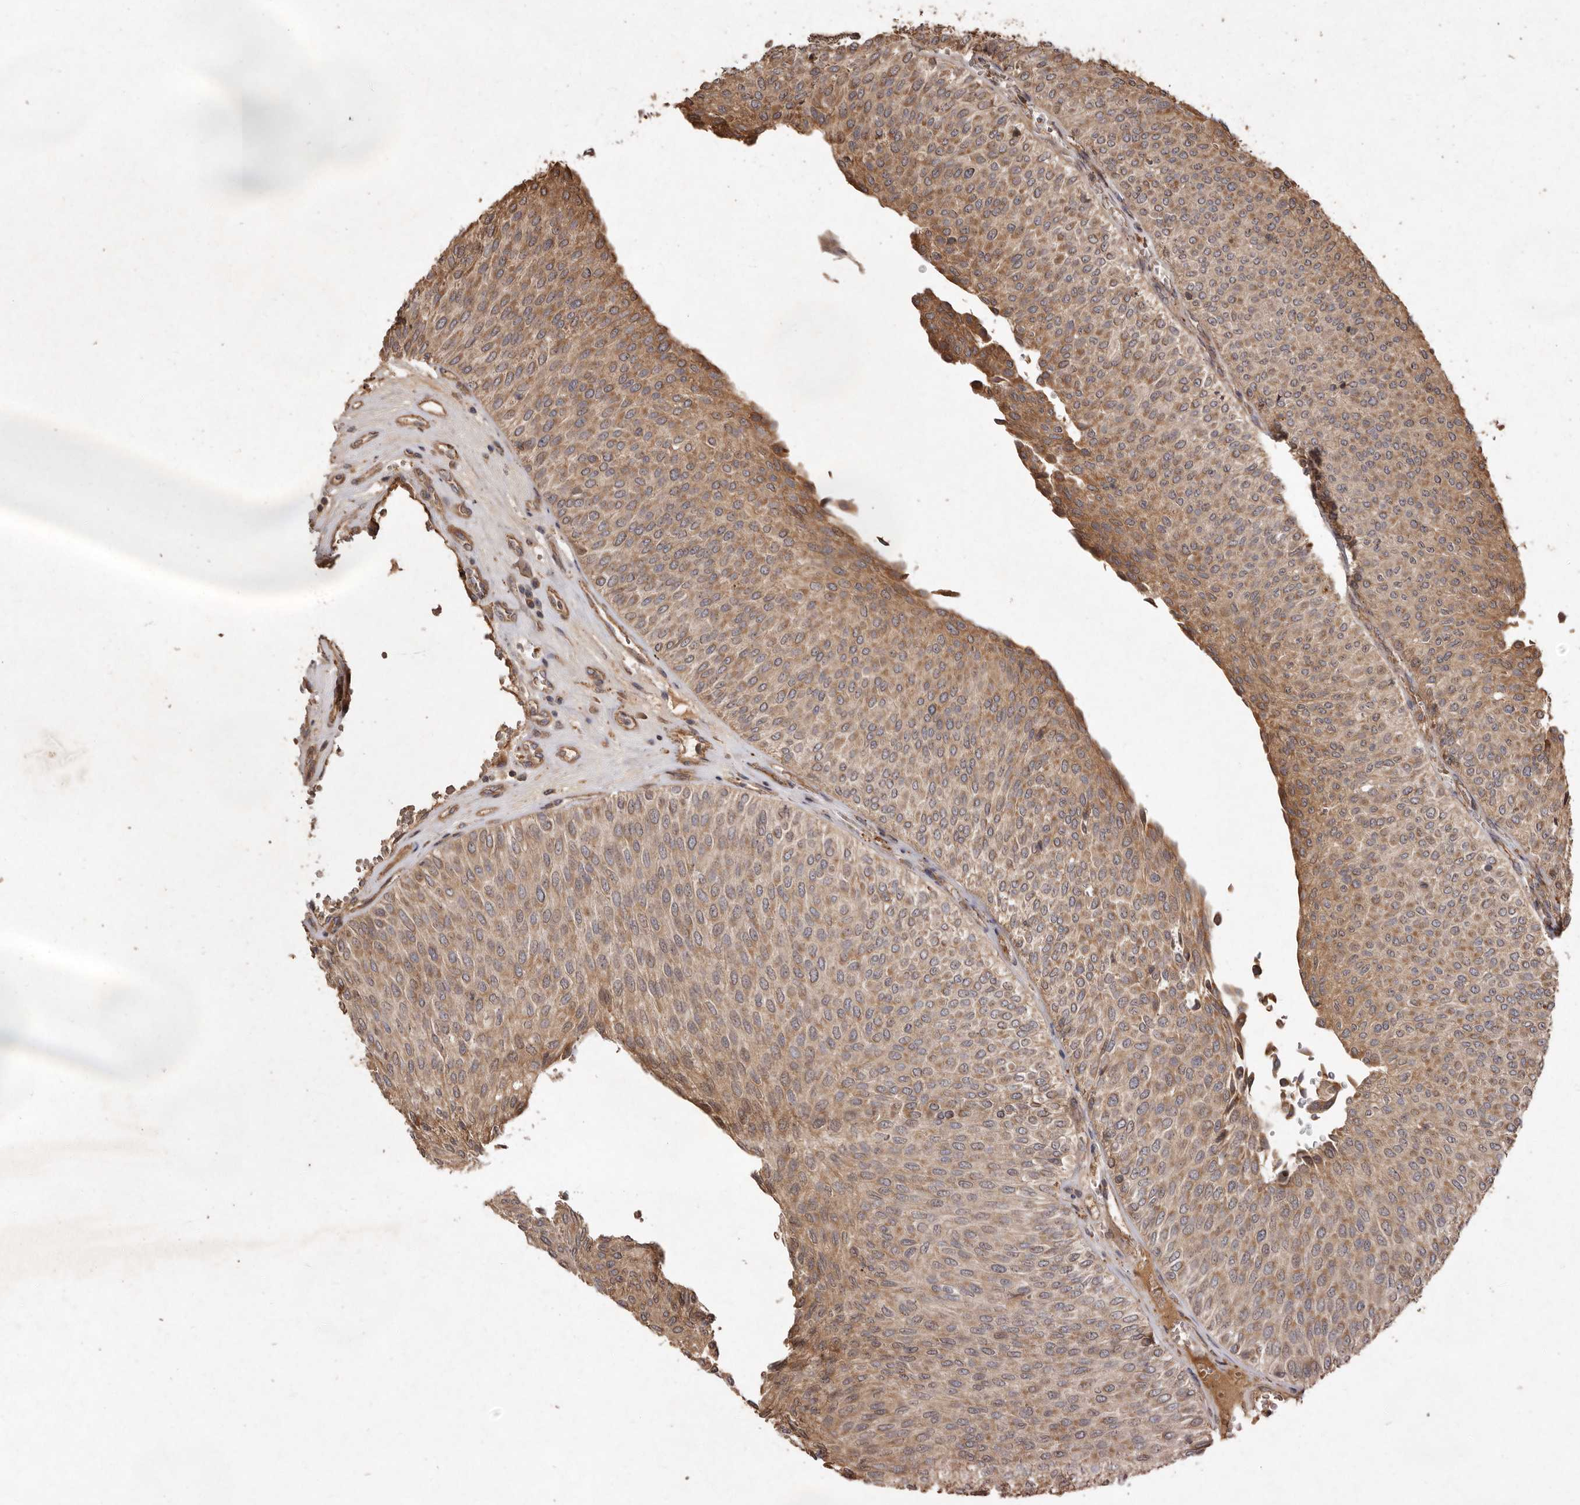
{"staining": {"intensity": "moderate", "quantity": ">75%", "location": "cytoplasmic/membranous"}, "tissue": "urothelial cancer", "cell_type": "Tumor cells", "image_type": "cancer", "snomed": [{"axis": "morphology", "description": "Urothelial carcinoma, Low grade"}, {"axis": "topography", "description": "Urinary bladder"}], "caption": "Immunohistochemistry (IHC) micrograph of neoplastic tissue: human urothelial carcinoma (low-grade) stained using immunohistochemistry reveals medium levels of moderate protein expression localized specifically in the cytoplasmic/membranous of tumor cells, appearing as a cytoplasmic/membranous brown color.", "gene": "SEMA3A", "patient": {"sex": "male", "age": 78}}